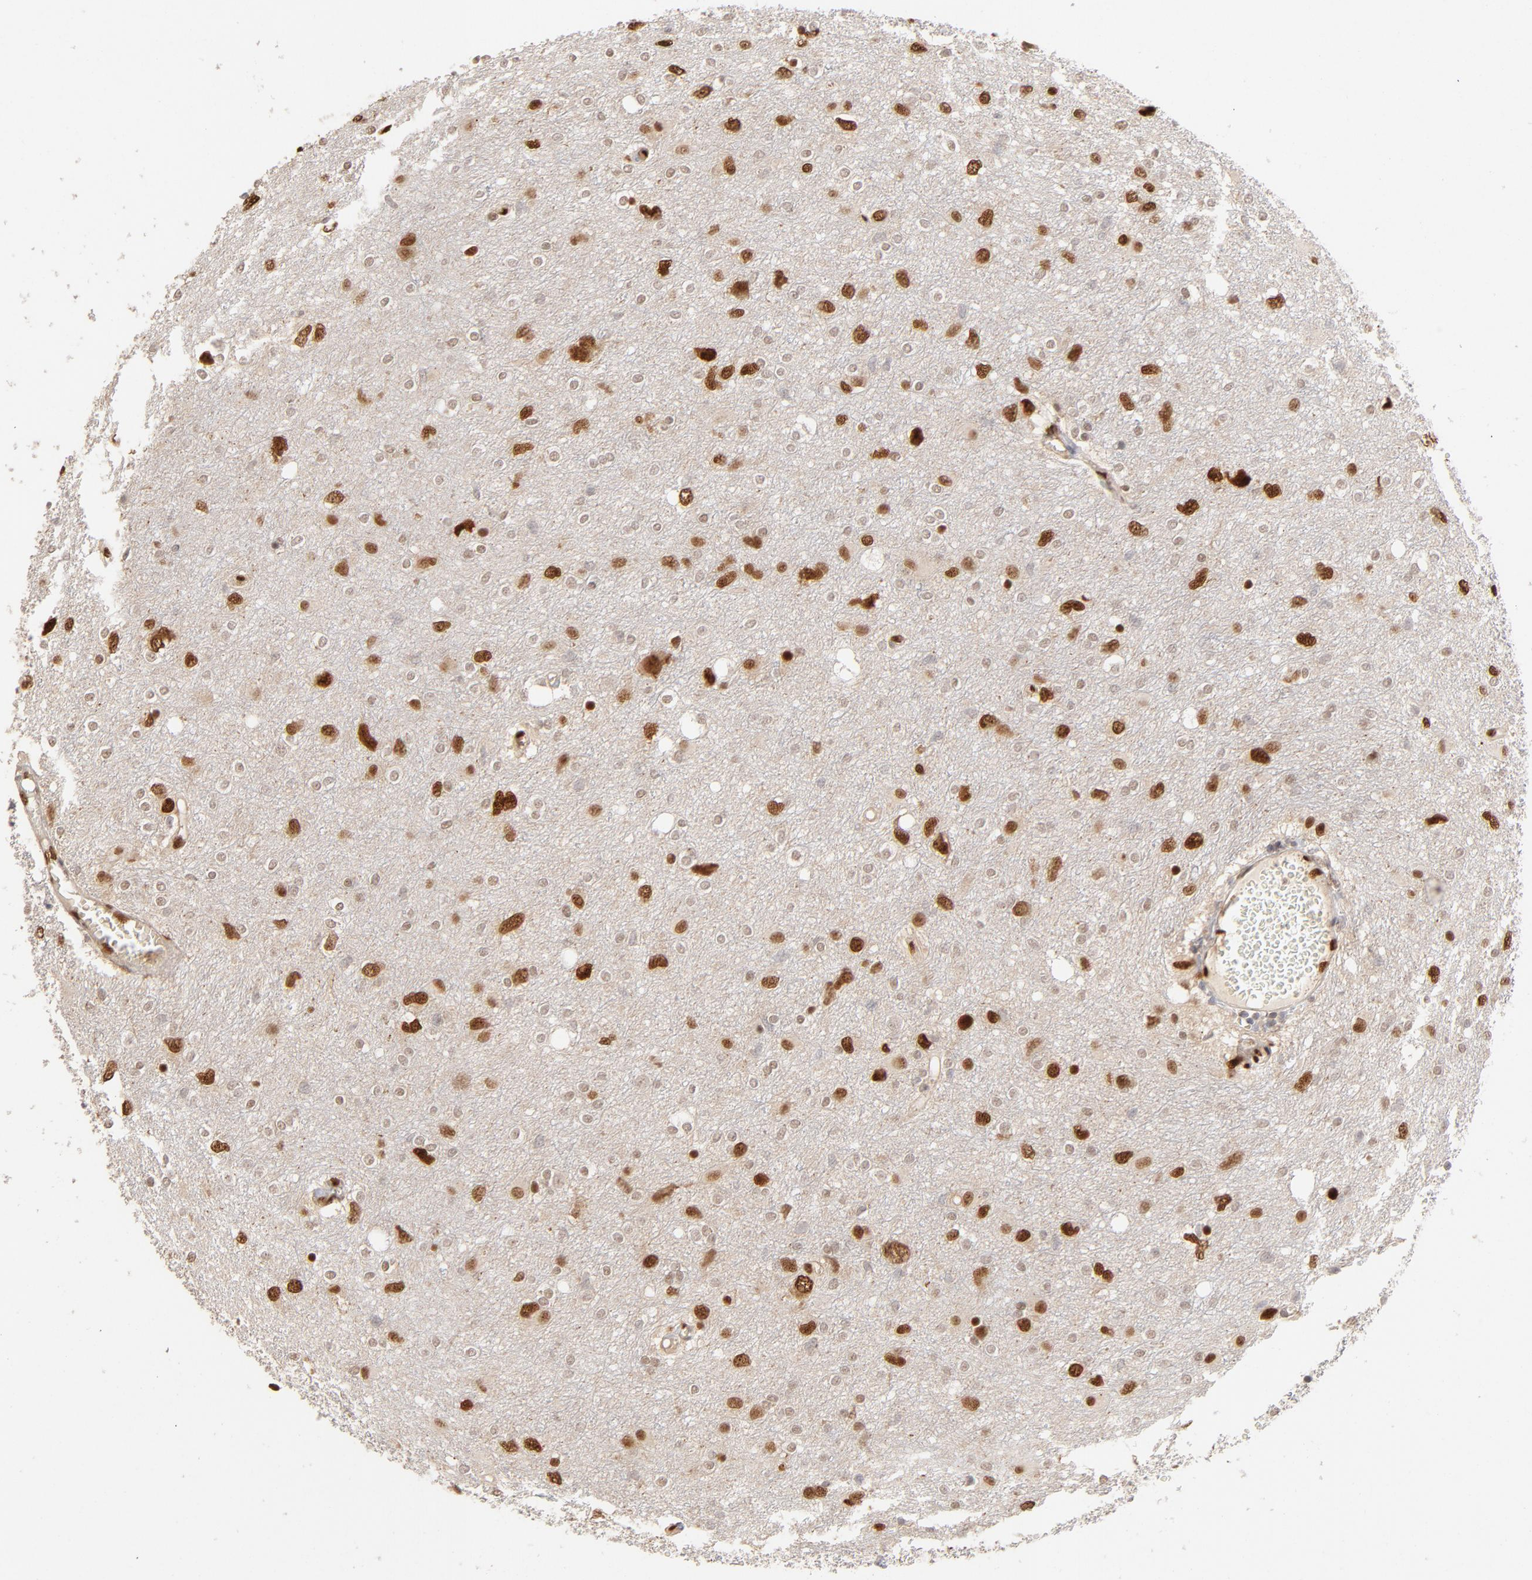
{"staining": {"intensity": "moderate", "quantity": "25%-75%", "location": "nuclear"}, "tissue": "glioma", "cell_type": "Tumor cells", "image_type": "cancer", "snomed": [{"axis": "morphology", "description": "Glioma, malignant, High grade"}, {"axis": "topography", "description": "Brain"}], "caption": "Immunohistochemical staining of glioma demonstrates medium levels of moderate nuclear protein expression in approximately 25%-75% of tumor cells.", "gene": "NFIB", "patient": {"sex": "female", "age": 59}}